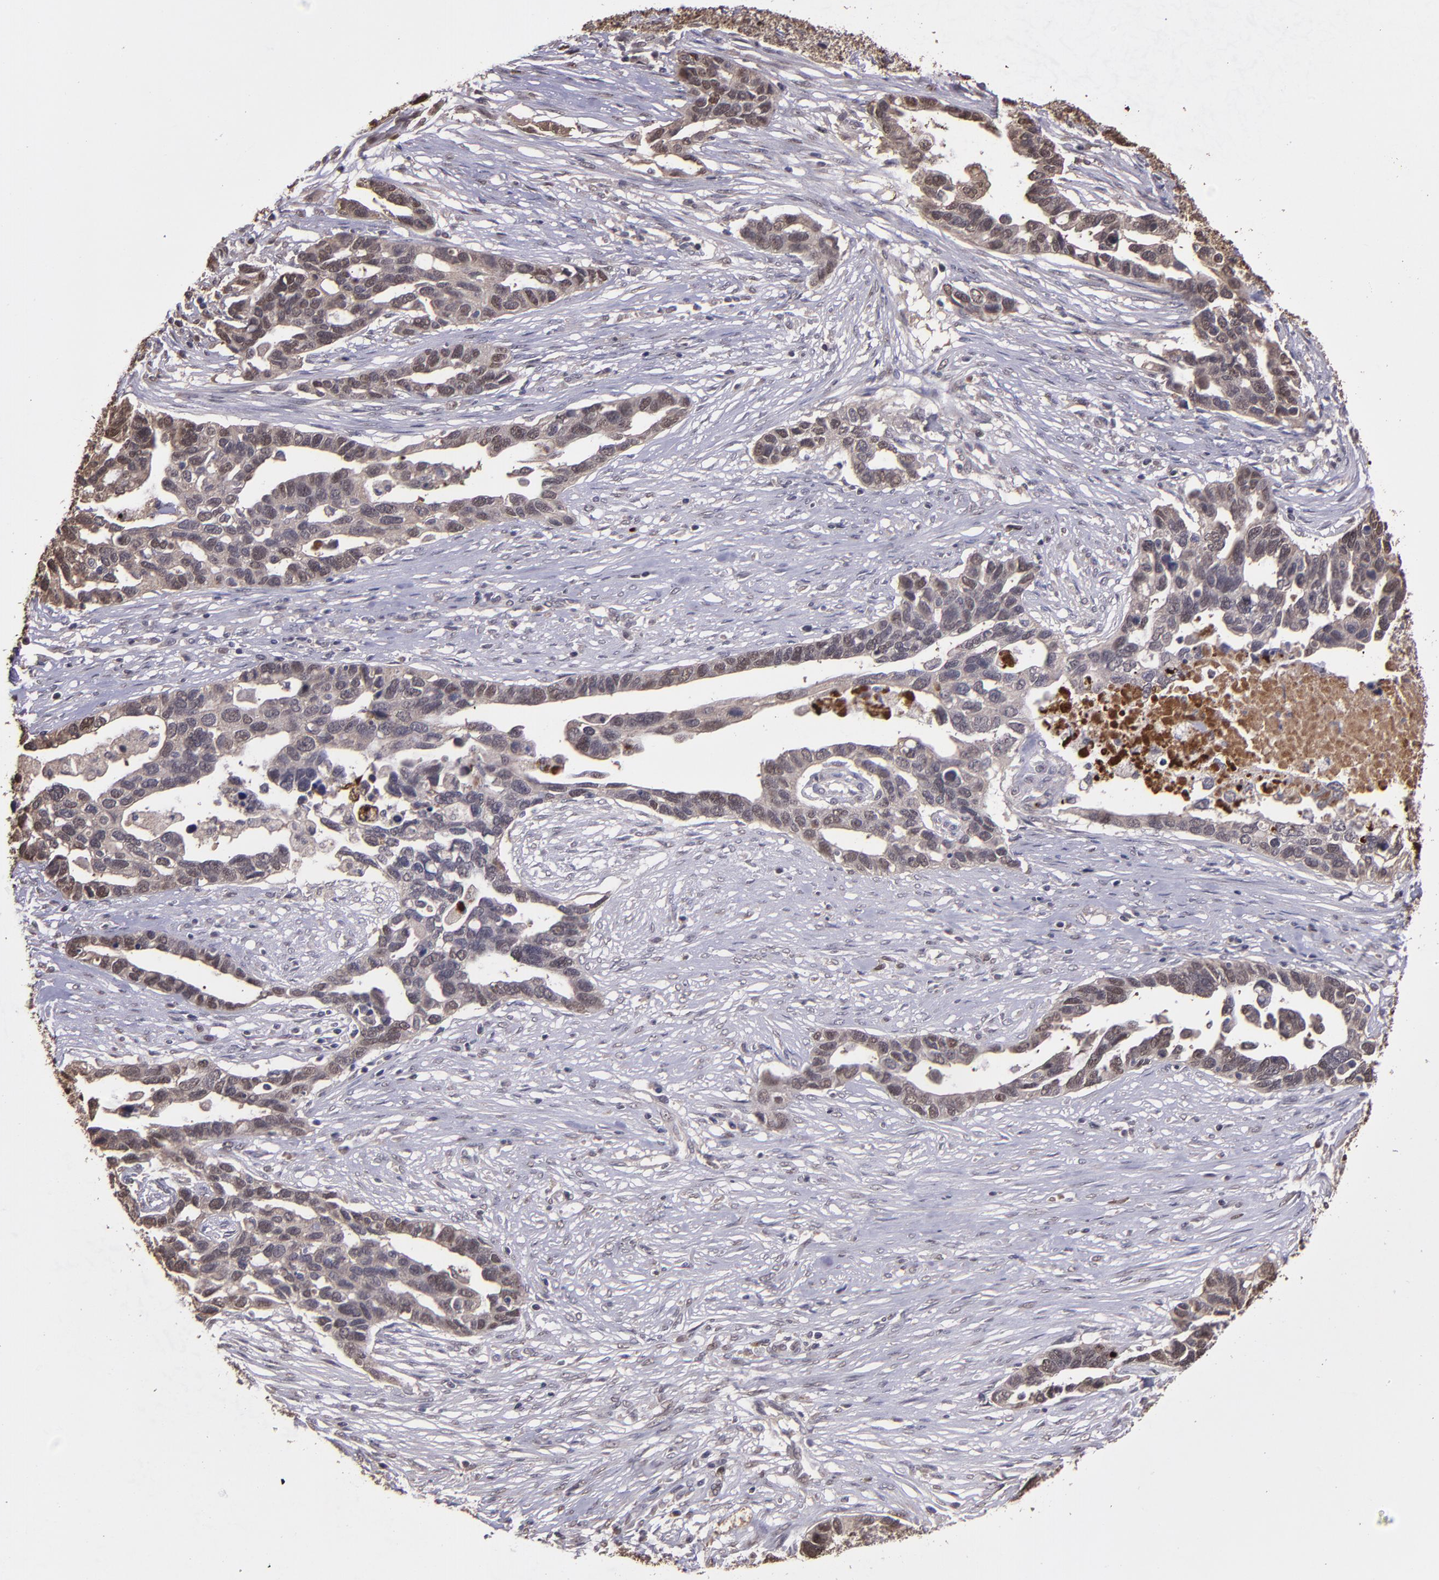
{"staining": {"intensity": "weak", "quantity": "25%-75%", "location": "cytoplasmic/membranous"}, "tissue": "ovarian cancer", "cell_type": "Tumor cells", "image_type": "cancer", "snomed": [{"axis": "morphology", "description": "Cystadenocarcinoma, serous, NOS"}, {"axis": "topography", "description": "Ovary"}], "caption": "Immunohistochemical staining of ovarian cancer (serous cystadenocarcinoma) demonstrates low levels of weak cytoplasmic/membranous positivity in about 25%-75% of tumor cells. (Stains: DAB (3,3'-diaminobenzidine) in brown, nuclei in blue, Microscopy: brightfield microscopy at high magnification).", "gene": "SERPINF2", "patient": {"sex": "female", "age": 54}}